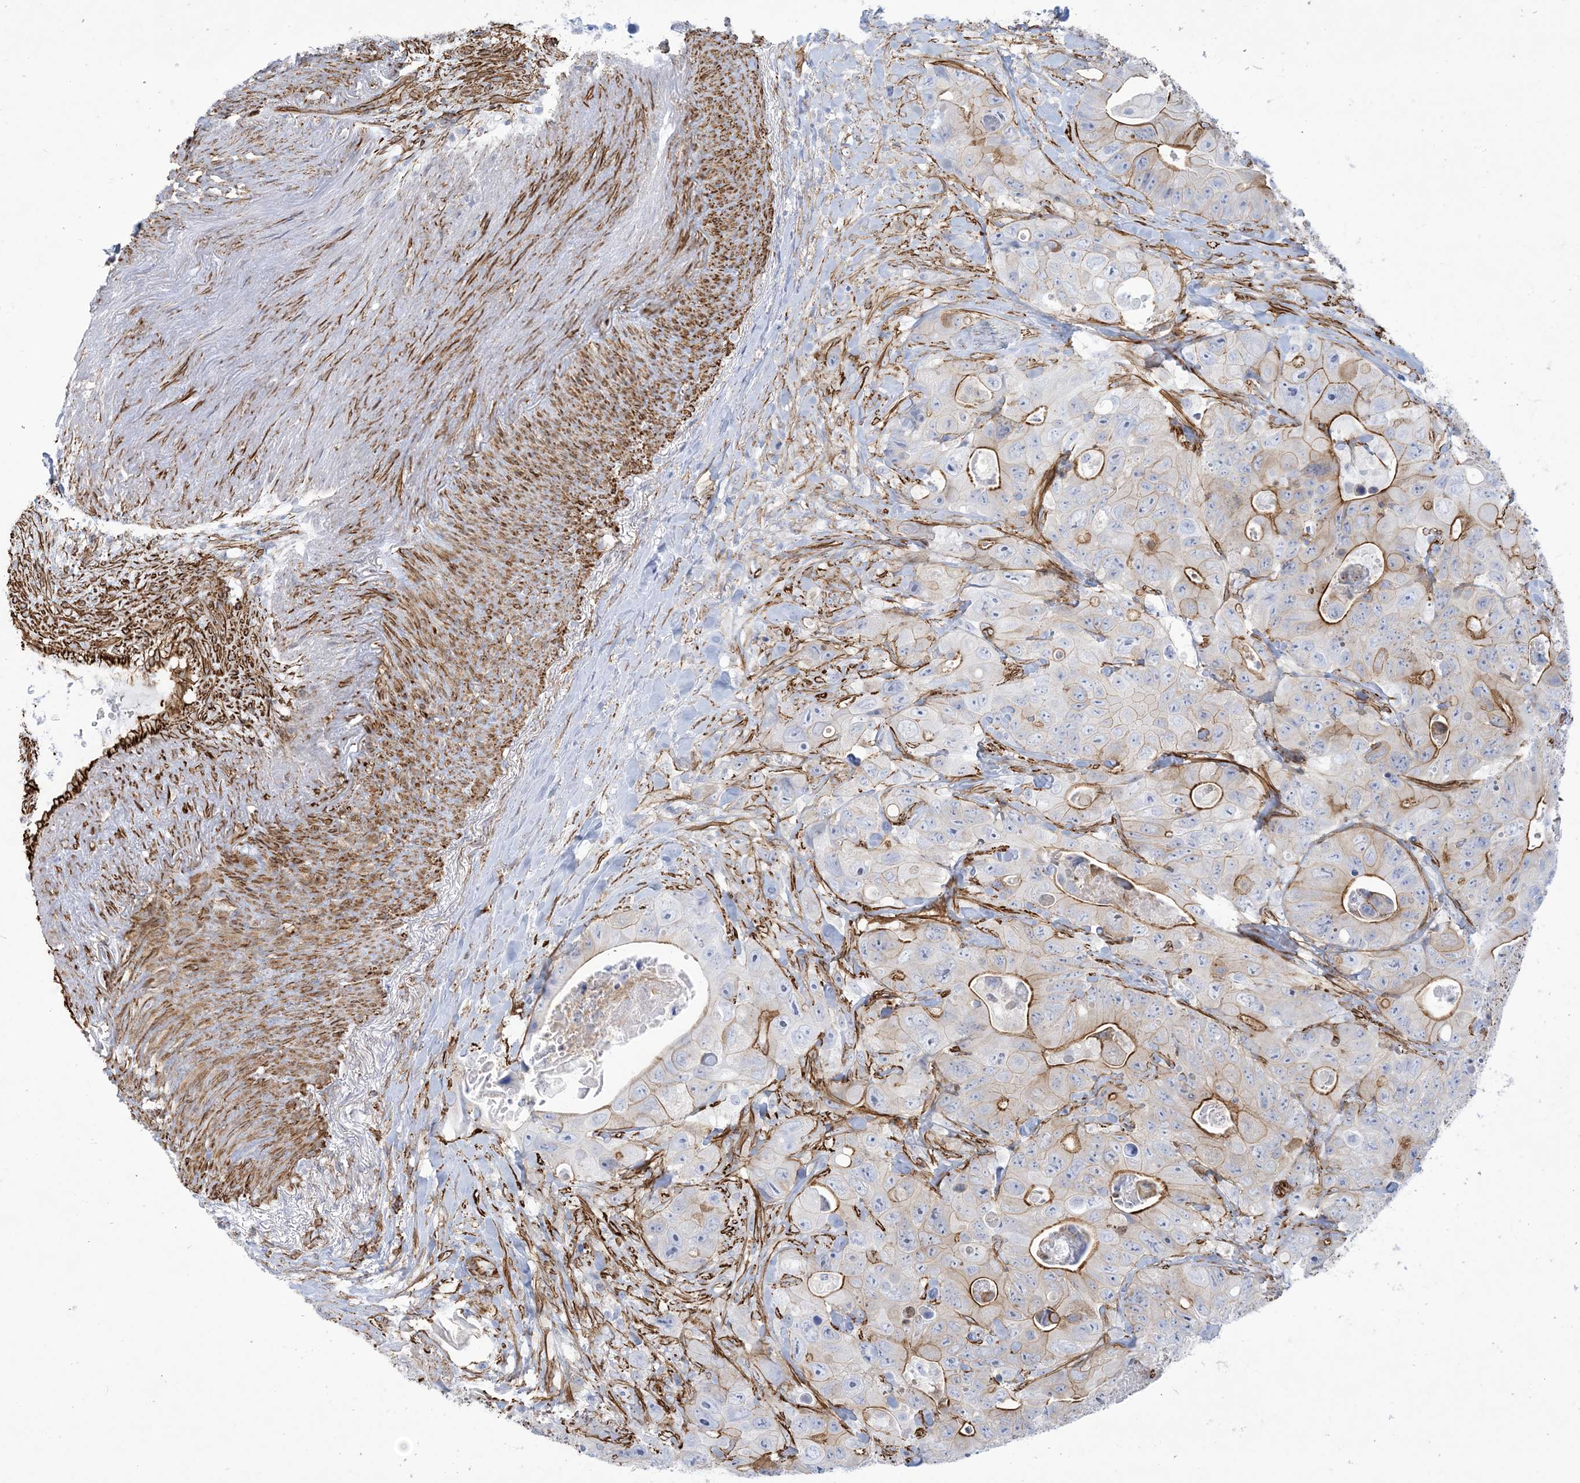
{"staining": {"intensity": "strong", "quantity": "<25%", "location": "cytoplasmic/membranous"}, "tissue": "colorectal cancer", "cell_type": "Tumor cells", "image_type": "cancer", "snomed": [{"axis": "morphology", "description": "Adenocarcinoma, NOS"}, {"axis": "topography", "description": "Colon"}], "caption": "Tumor cells demonstrate medium levels of strong cytoplasmic/membranous expression in about <25% of cells in colorectal cancer (adenocarcinoma). (IHC, brightfield microscopy, high magnification).", "gene": "B3GNT7", "patient": {"sex": "female", "age": 46}}